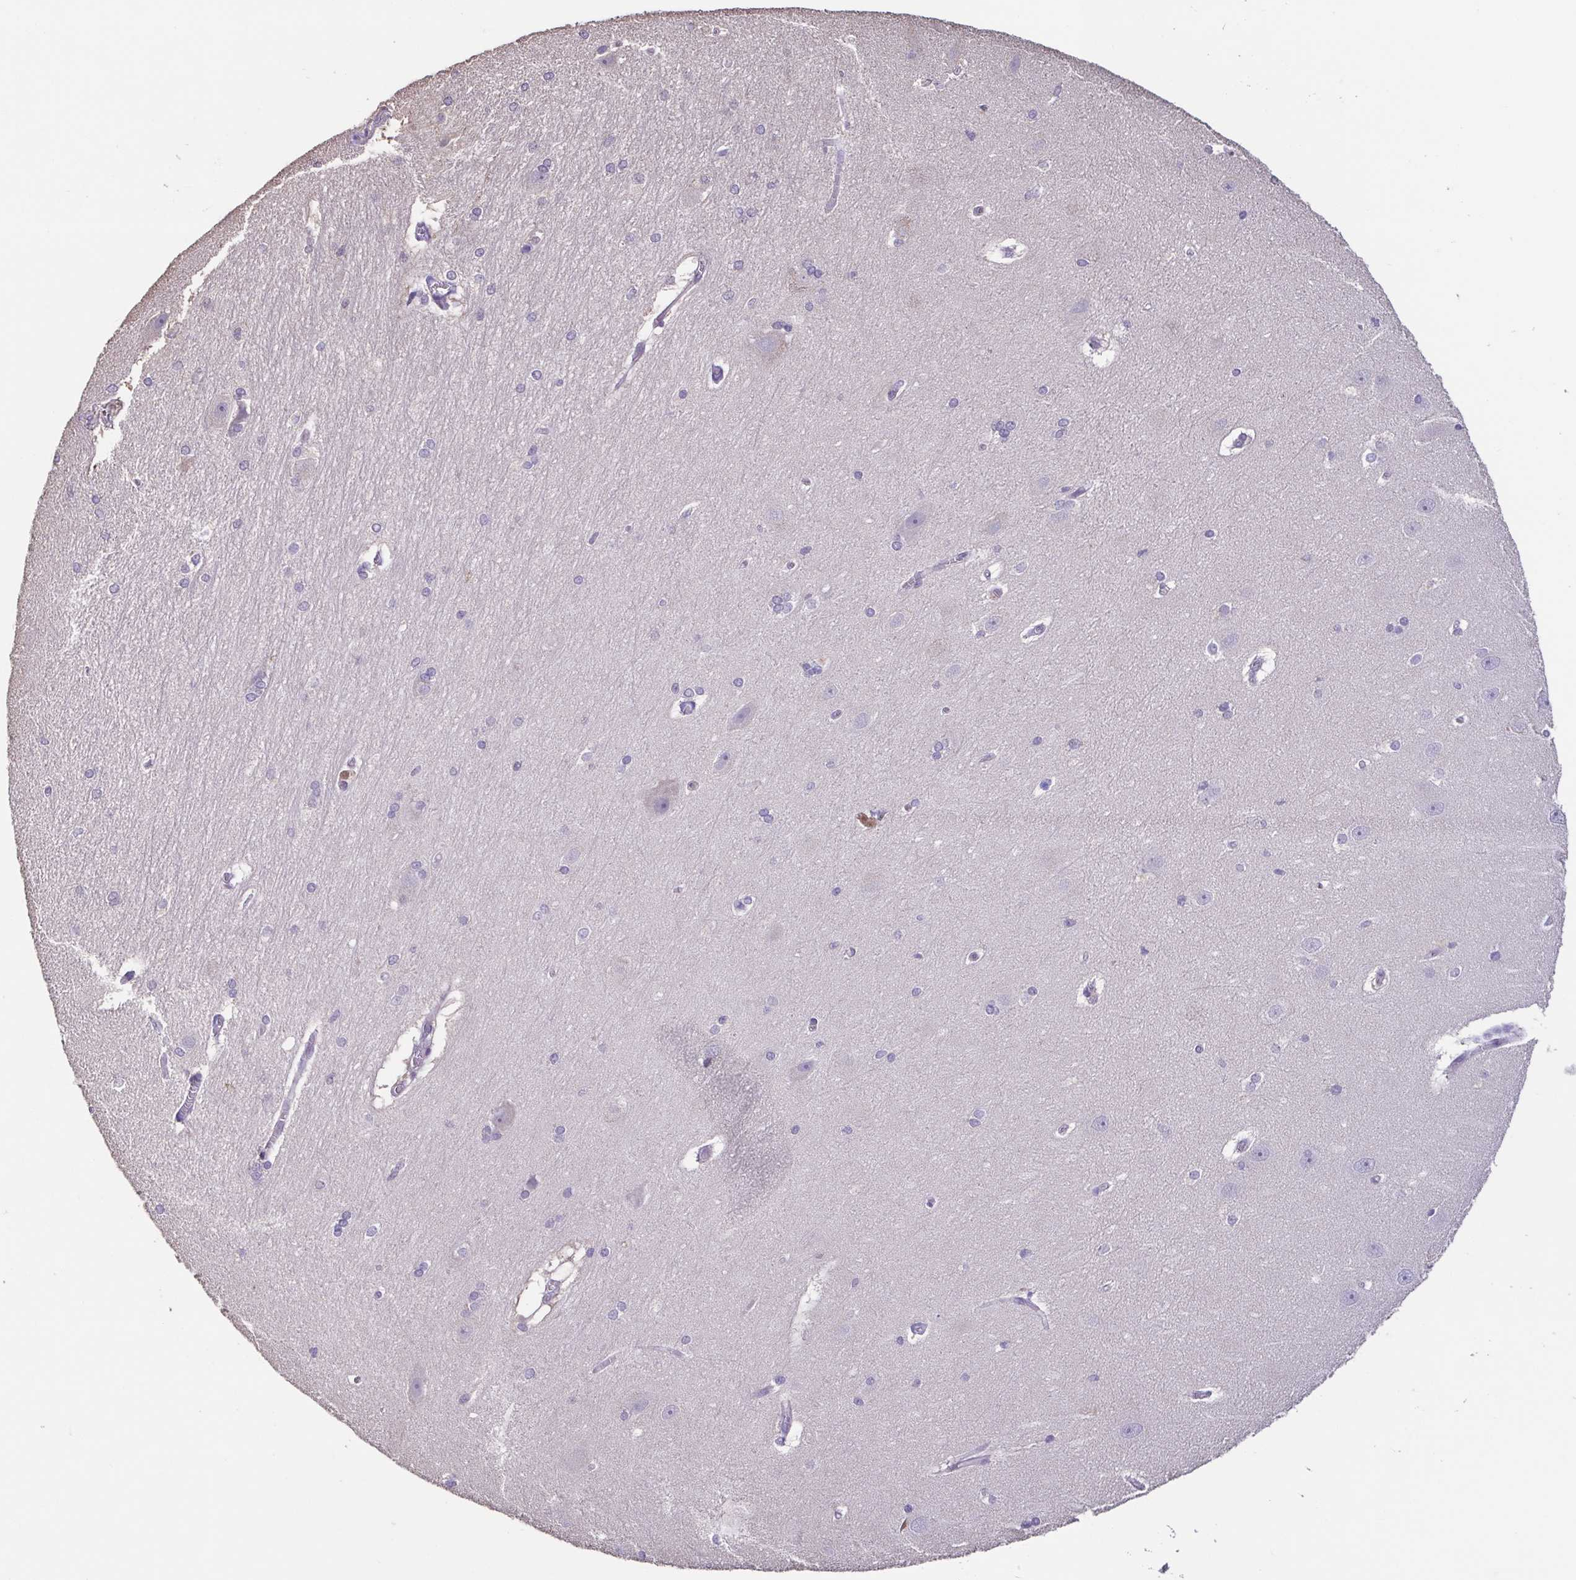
{"staining": {"intensity": "negative", "quantity": "none", "location": "none"}, "tissue": "hippocampus", "cell_type": "Glial cells", "image_type": "normal", "snomed": [{"axis": "morphology", "description": "Normal tissue, NOS"}, {"axis": "topography", "description": "Cerebral cortex"}, {"axis": "topography", "description": "Hippocampus"}], "caption": "DAB immunohistochemical staining of normal hippocampus shows no significant positivity in glial cells.", "gene": "ACTRT2", "patient": {"sex": "female", "age": 19}}